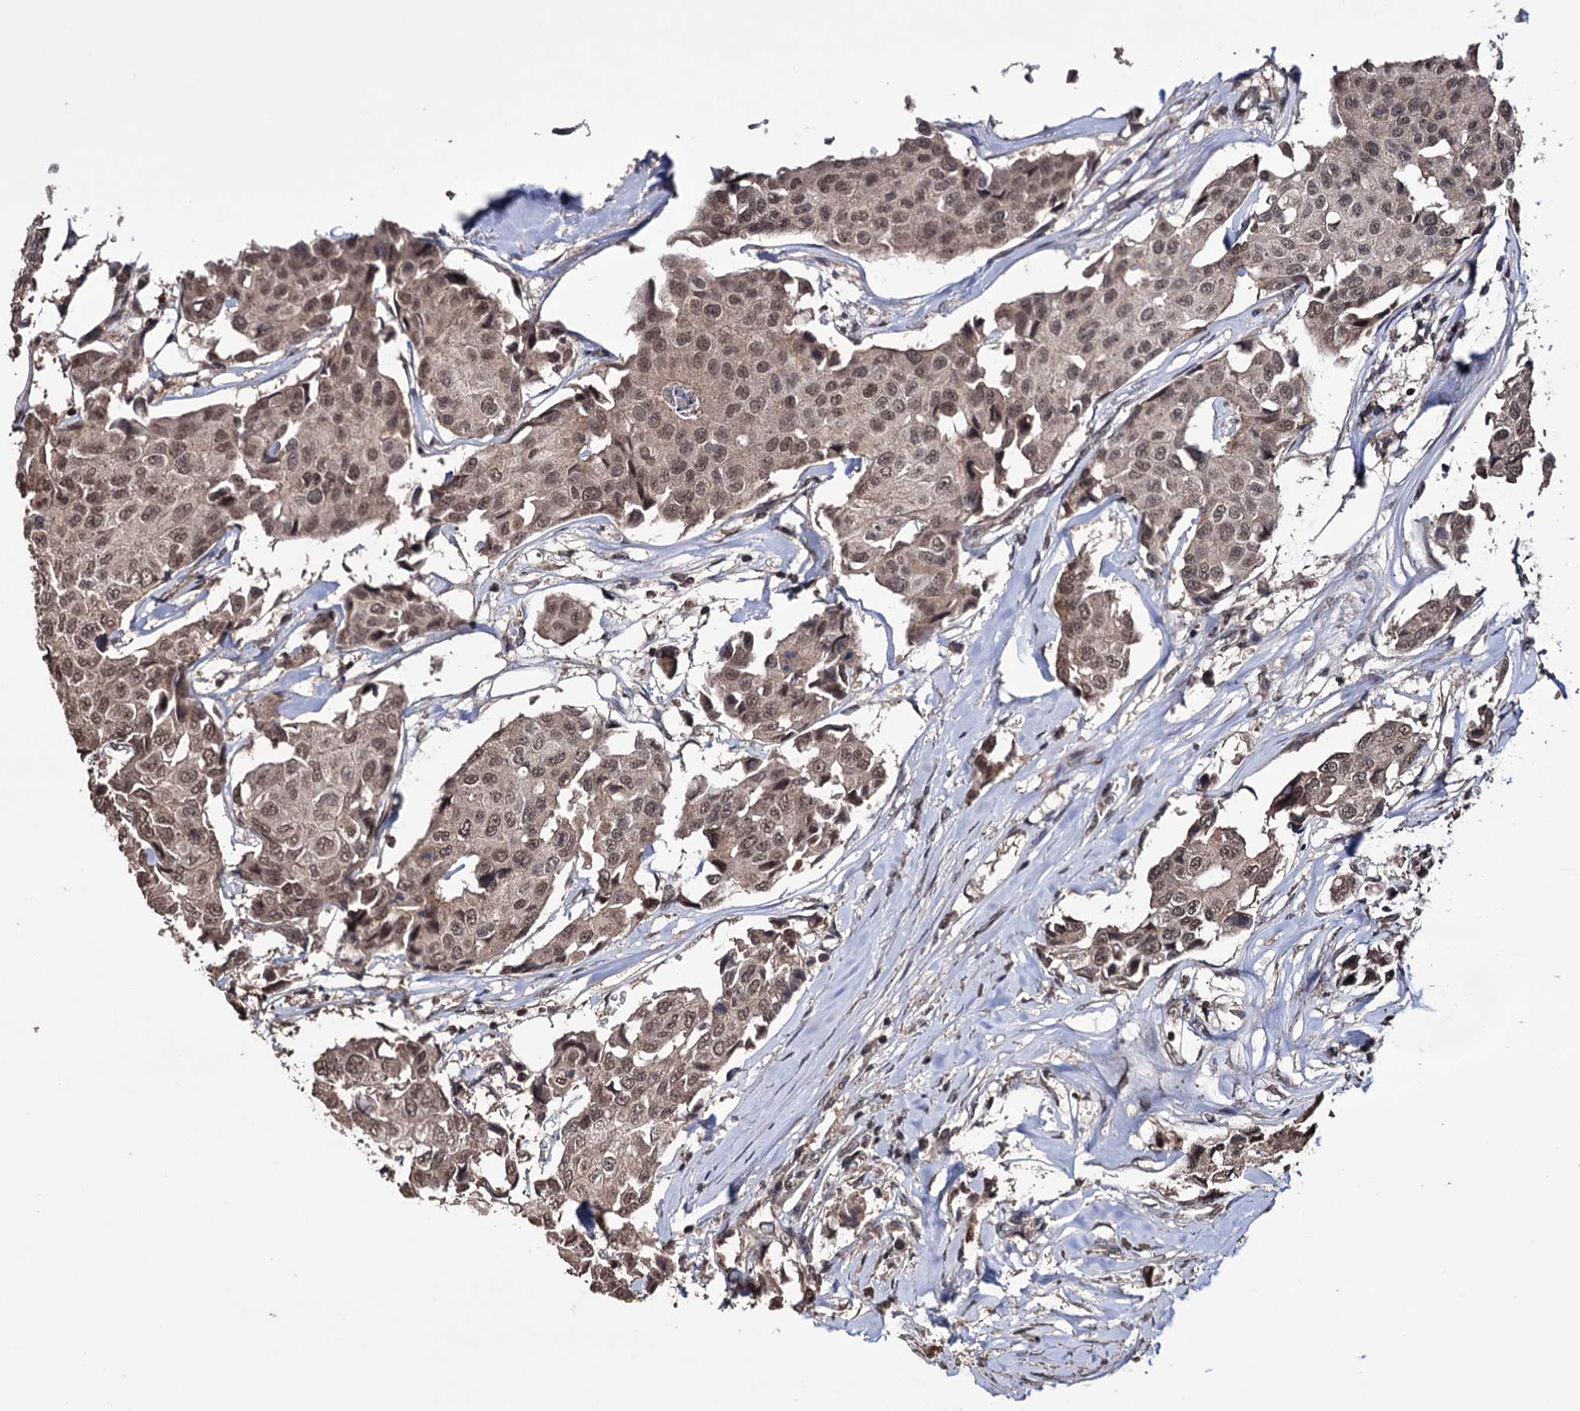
{"staining": {"intensity": "moderate", "quantity": ">75%", "location": "cytoplasmic/membranous,nuclear"}, "tissue": "breast cancer", "cell_type": "Tumor cells", "image_type": "cancer", "snomed": [{"axis": "morphology", "description": "Duct carcinoma"}, {"axis": "topography", "description": "Breast"}], "caption": "Tumor cells reveal moderate cytoplasmic/membranous and nuclear staining in approximately >75% of cells in breast infiltrating ductal carcinoma.", "gene": "KLF5", "patient": {"sex": "female", "age": 80}}